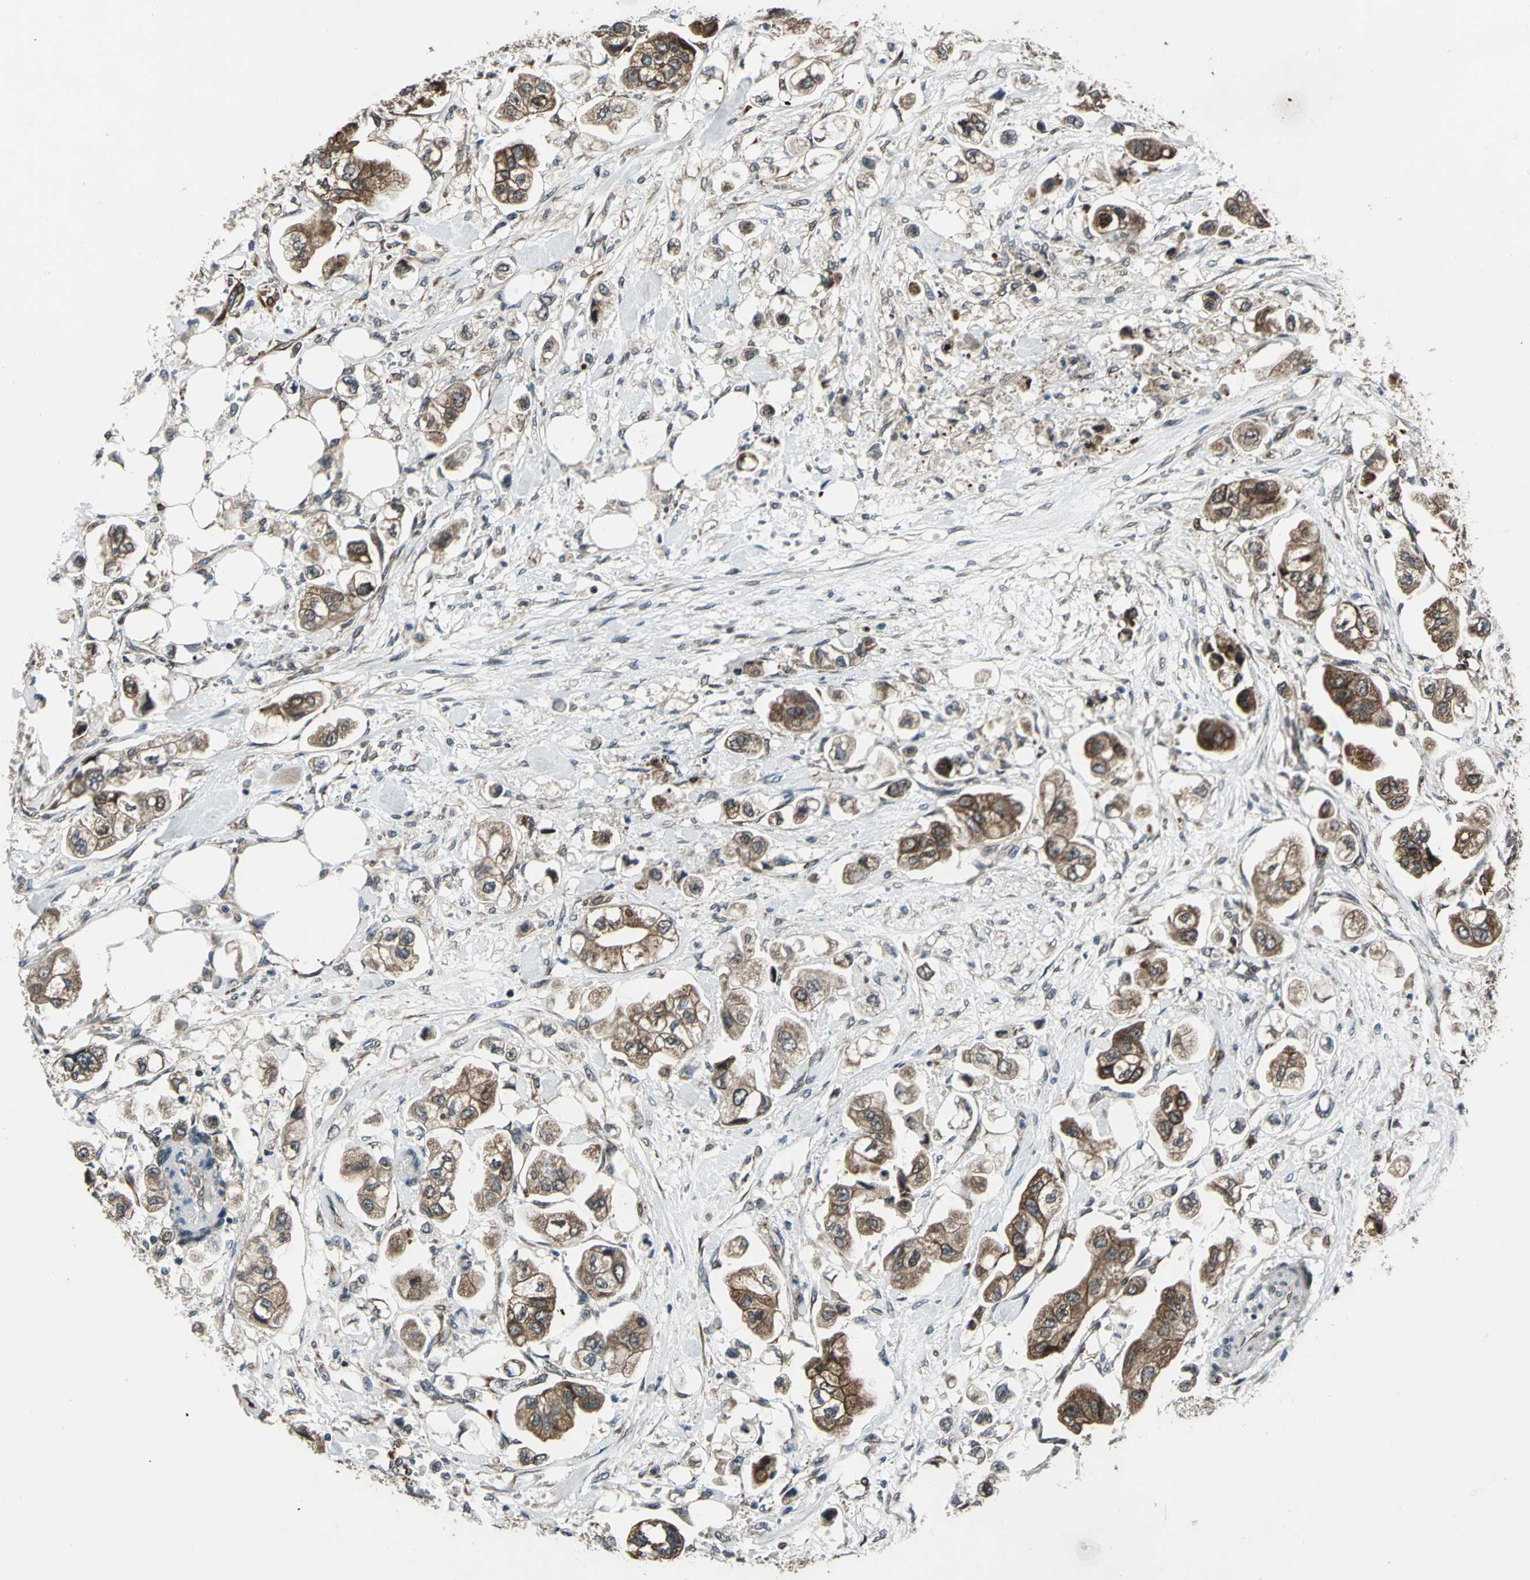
{"staining": {"intensity": "strong", "quantity": ">75%", "location": "cytoplasmic/membranous"}, "tissue": "stomach cancer", "cell_type": "Tumor cells", "image_type": "cancer", "snomed": [{"axis": "morphology", "description": "Adenocarcinoma, NOS"}, {"axis": "topography", "description": "Stomach"}], "caption": "Strong cytoplasmic/membranous staining is identified in approximately >75% of tumor cells in adenocarcinoma (stomach). The protein is stained brown, and the nuclei are stained in blue (DAB (3,3'-diaminobenzidine) IHC with brightfield microscopy, high magnification).", "gene": "EXD2", "patient": {"sex": "male", "age": 62}}